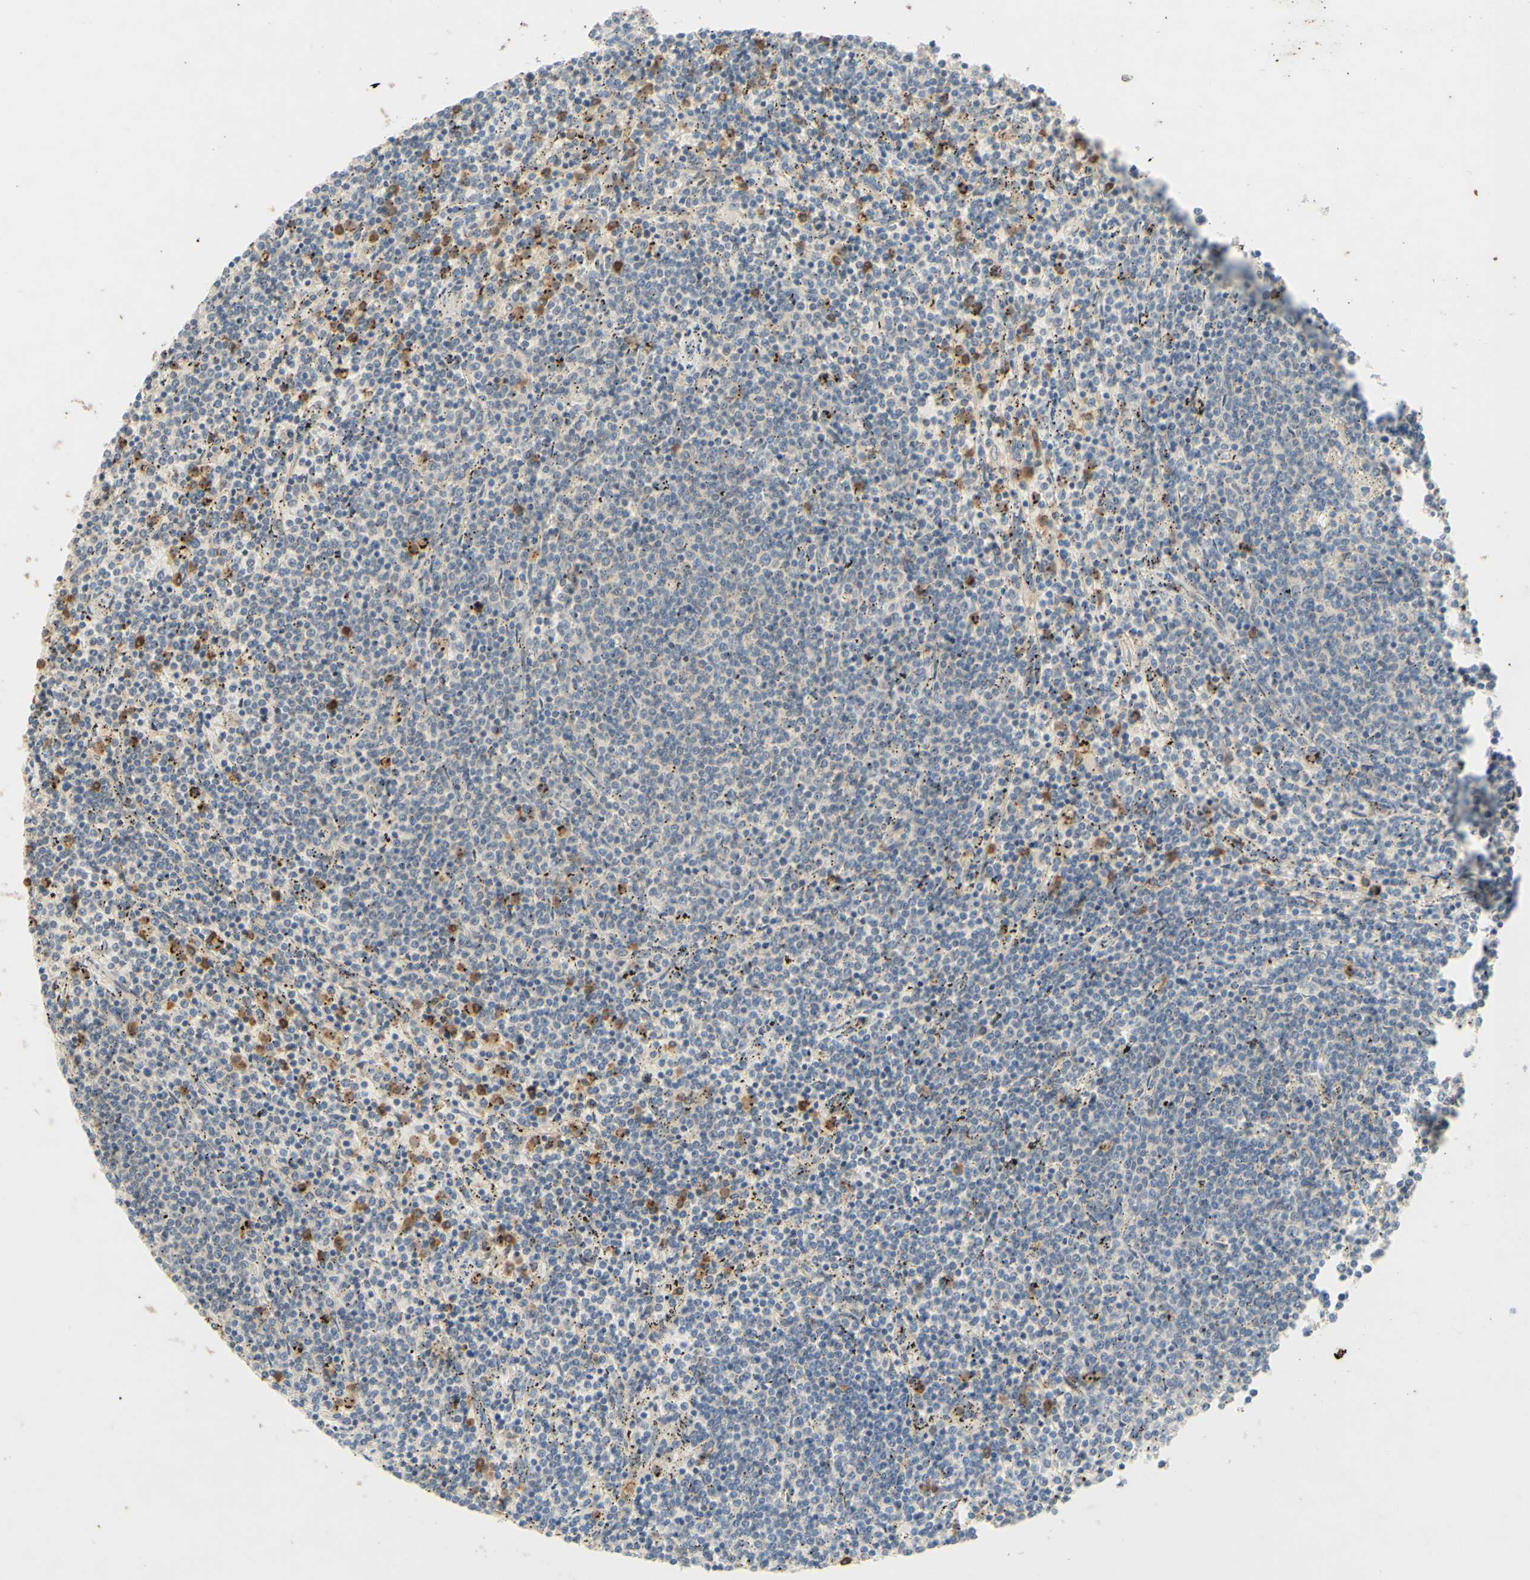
{"staining": {"intensity": "weak", "quantity": ">75%", "location": "cytoplasmic/membranous"}, "tissue": "lymphoma", "cell_type": "Tumor cells", "image_type": "cancer", "snomed": [{"axis": "morphology", "description": "Malignant lymphoma, non-Hodgkin's type, Low grade"}, {"axis": "topography", "description": "Spleen"}], "caption": "Protein analysis of low-grade malignant lymphoma, non-Hodgkin's type tissue reveals weak cytoplasmic/membranous staining in about >75% of tumor cells.", "gene": "GATA1", "patient": {"sex": "female", "age": 50}}